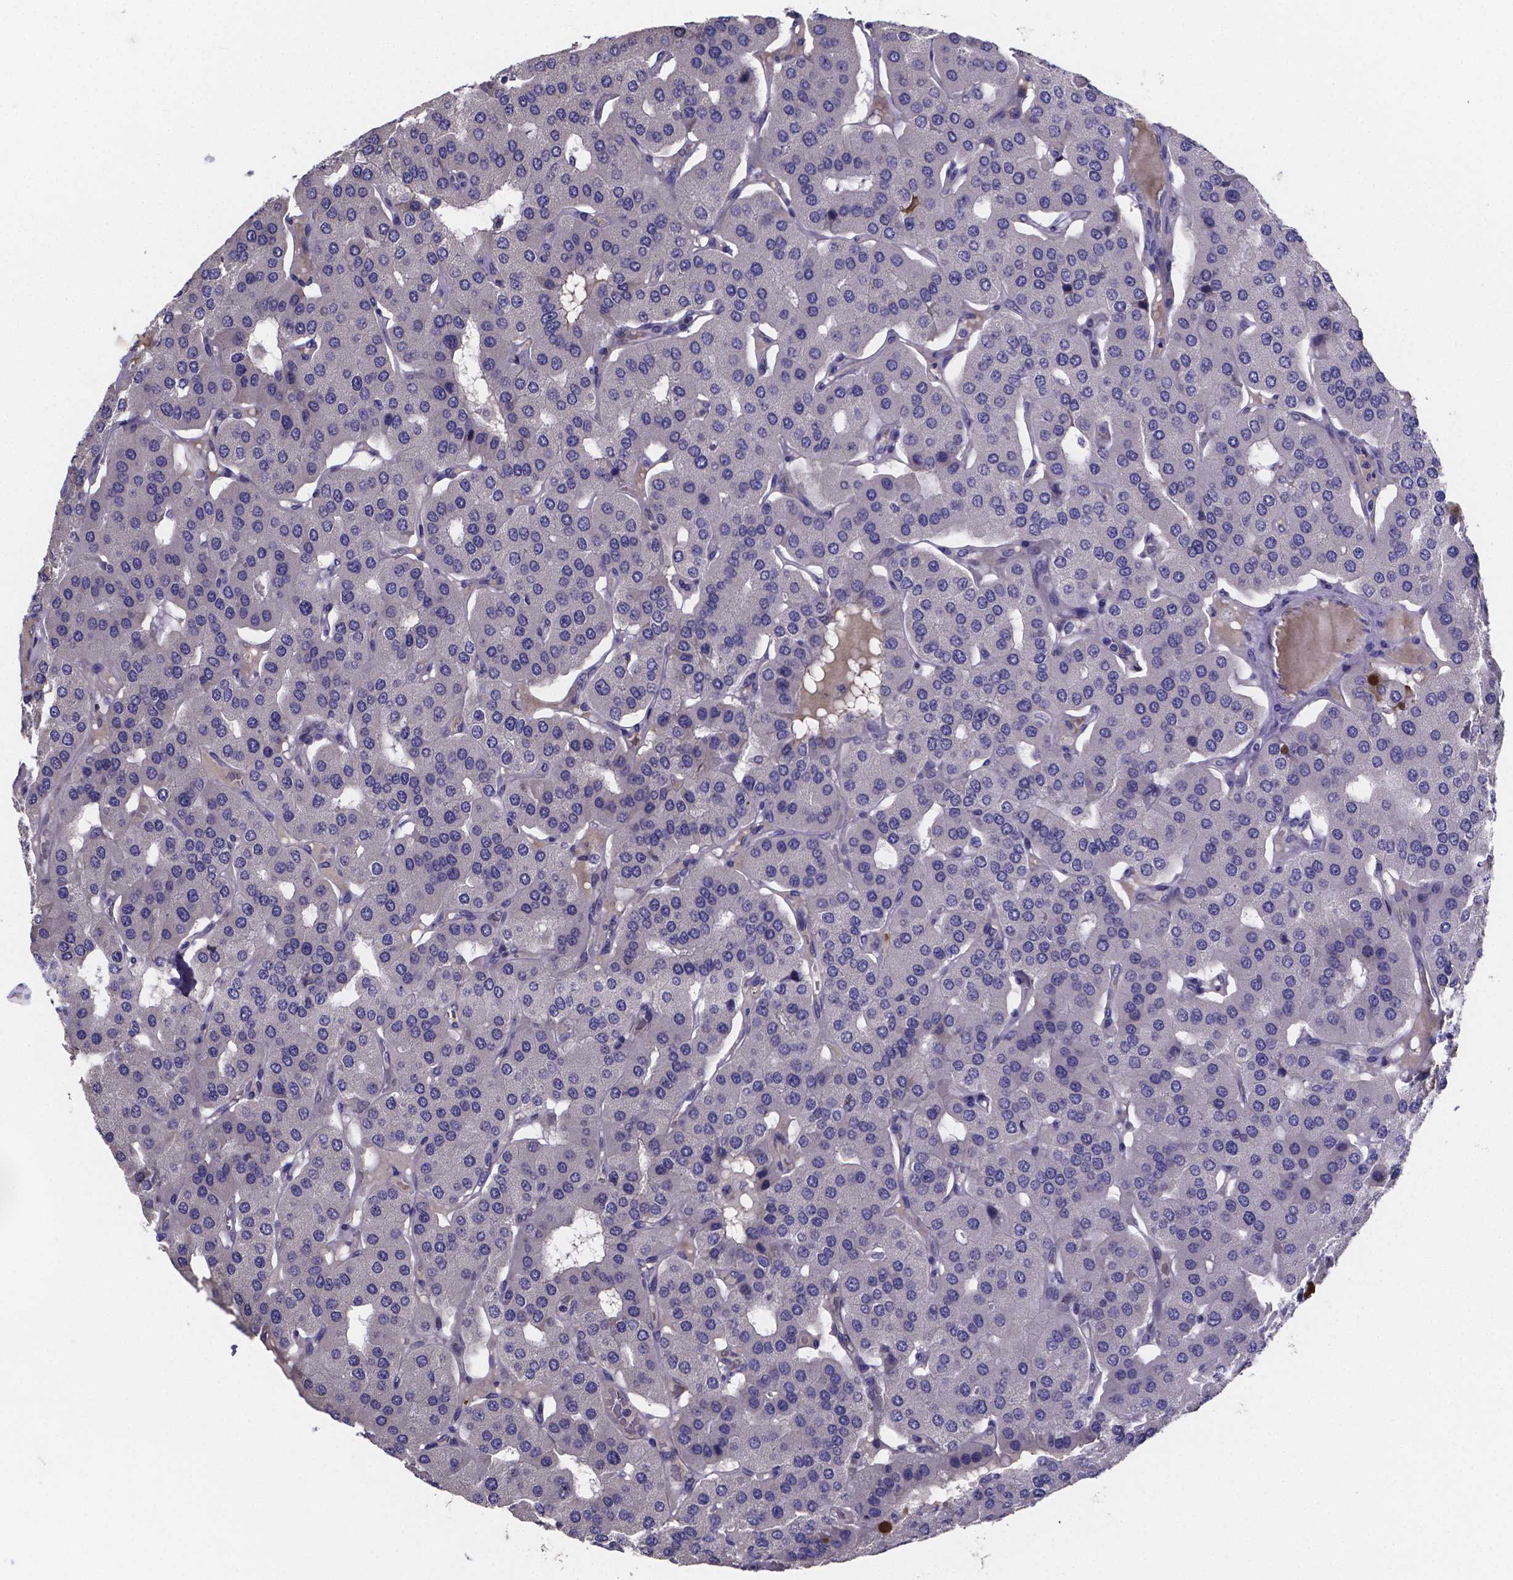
{"staining": {"intensity": "negative", "quantity": "none", "location": "none"}, "tissue": "parathyroid gland", "cell_type": "Glandular cells", "image_type": "normal", "snomed": [{"axis": "morphology", "description": "Normal tissue, NOS"}, {"axis": "morphology", "description": "Adenoma, NOS"}, {"axis": "topography", "description": "Parathyroid gland"}], "caption": "Photomicrograph shows no protein expression in glandular cells of benign parathyroid gland. (DAB IHC with hematoxylin counter stain).", "gene": "SFRP4", "patient": {"sex": "female", "age": 86}}